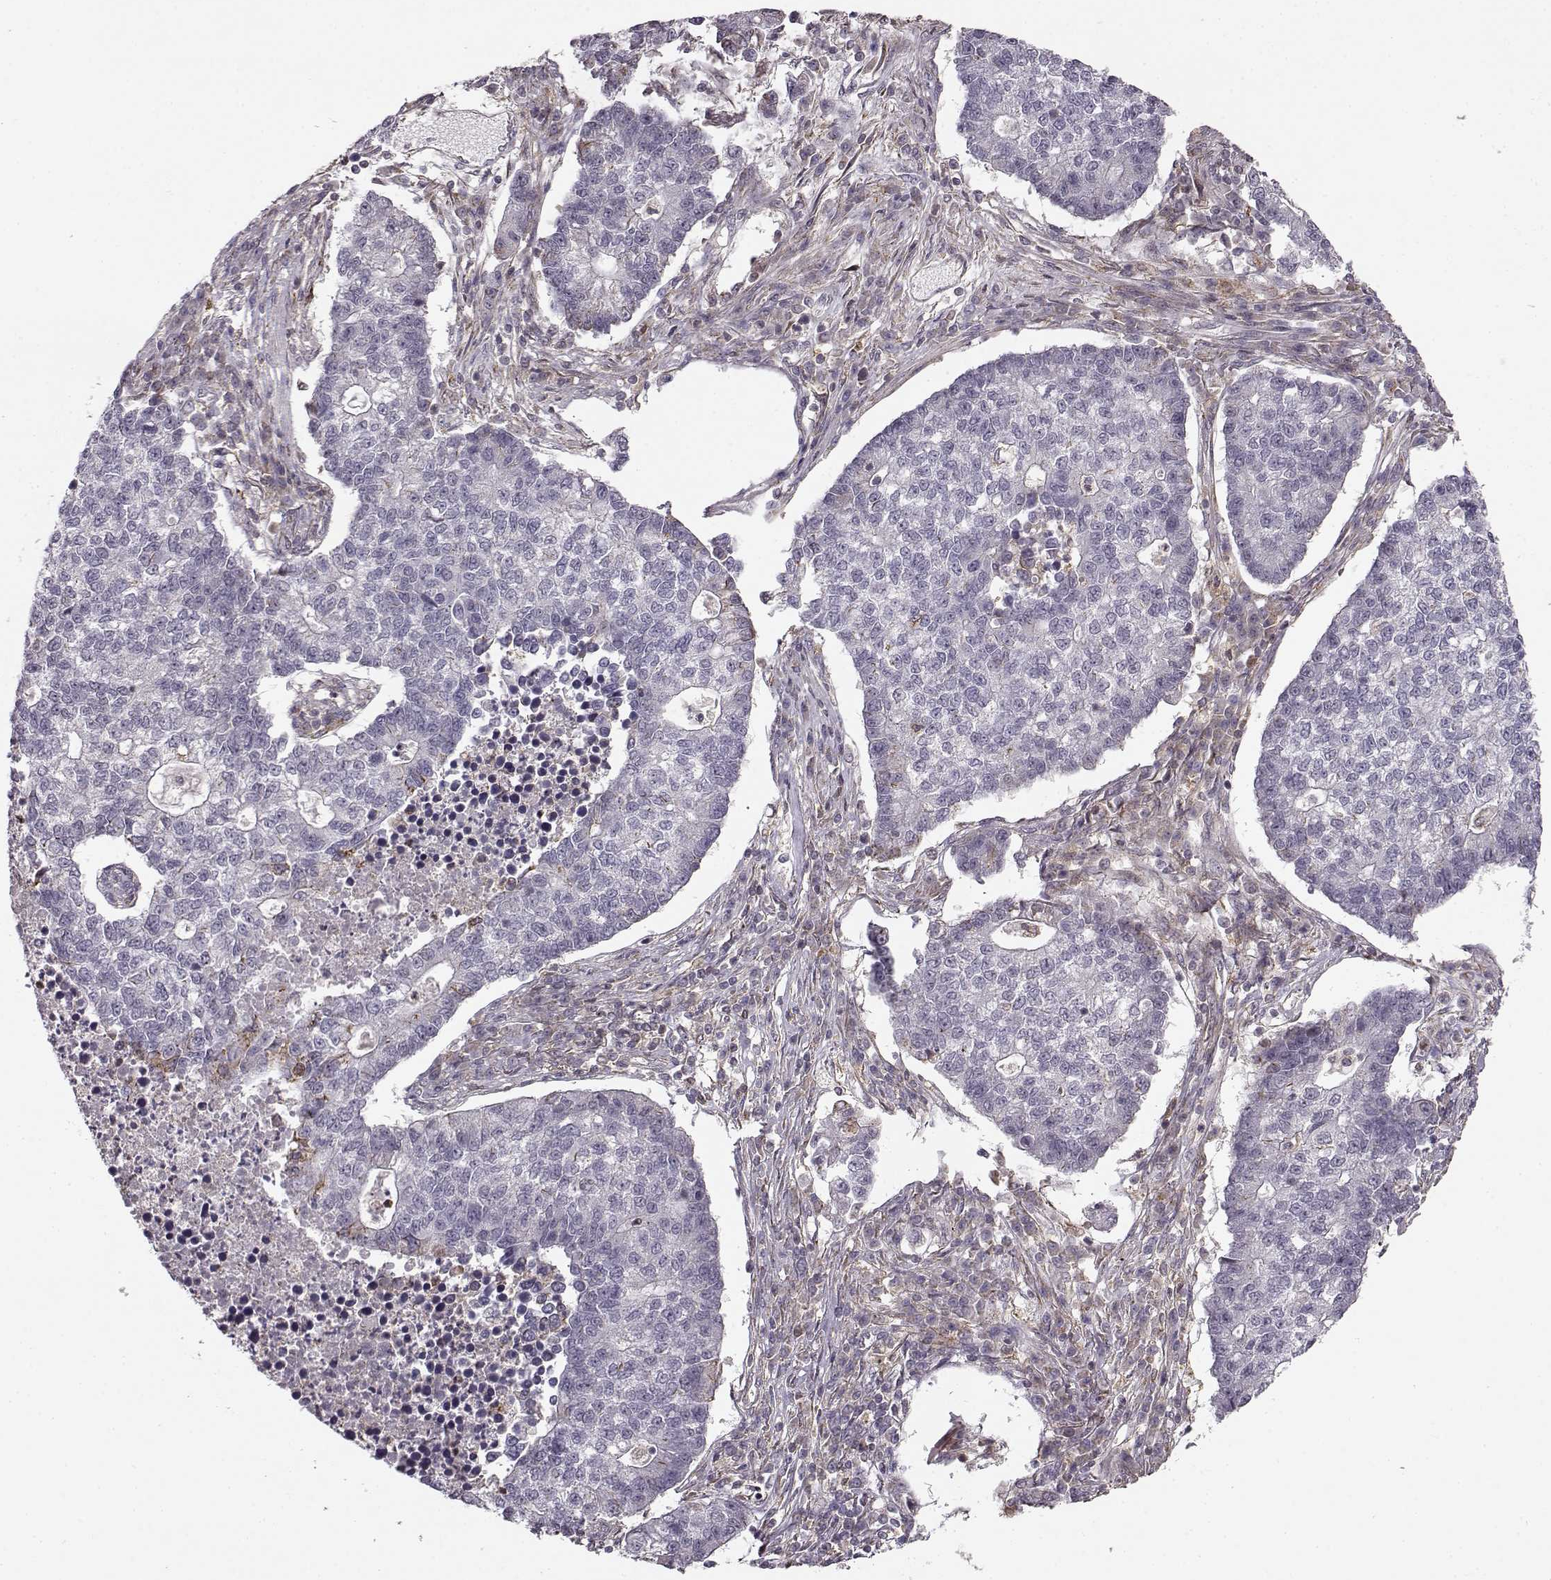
{"staining": {"intensity": "negative", "quantity": "none", "location": "none"}, "tissue": "lung cancer", "cell_type": "Tumor cells", "image_type": "cancer", "snomed": [{"axis": "morphology", "description": "Adenocarcinoma, NOS"}, {"axis": "topography", "description": "Lung"}], "caption": "This is an immunohistochemistry (IHC) image of human lung adenocarcinoma. There is no staining in tumor cells.", "gene": "MFSD1", "patient": {"sex": "male", "age": 57}}